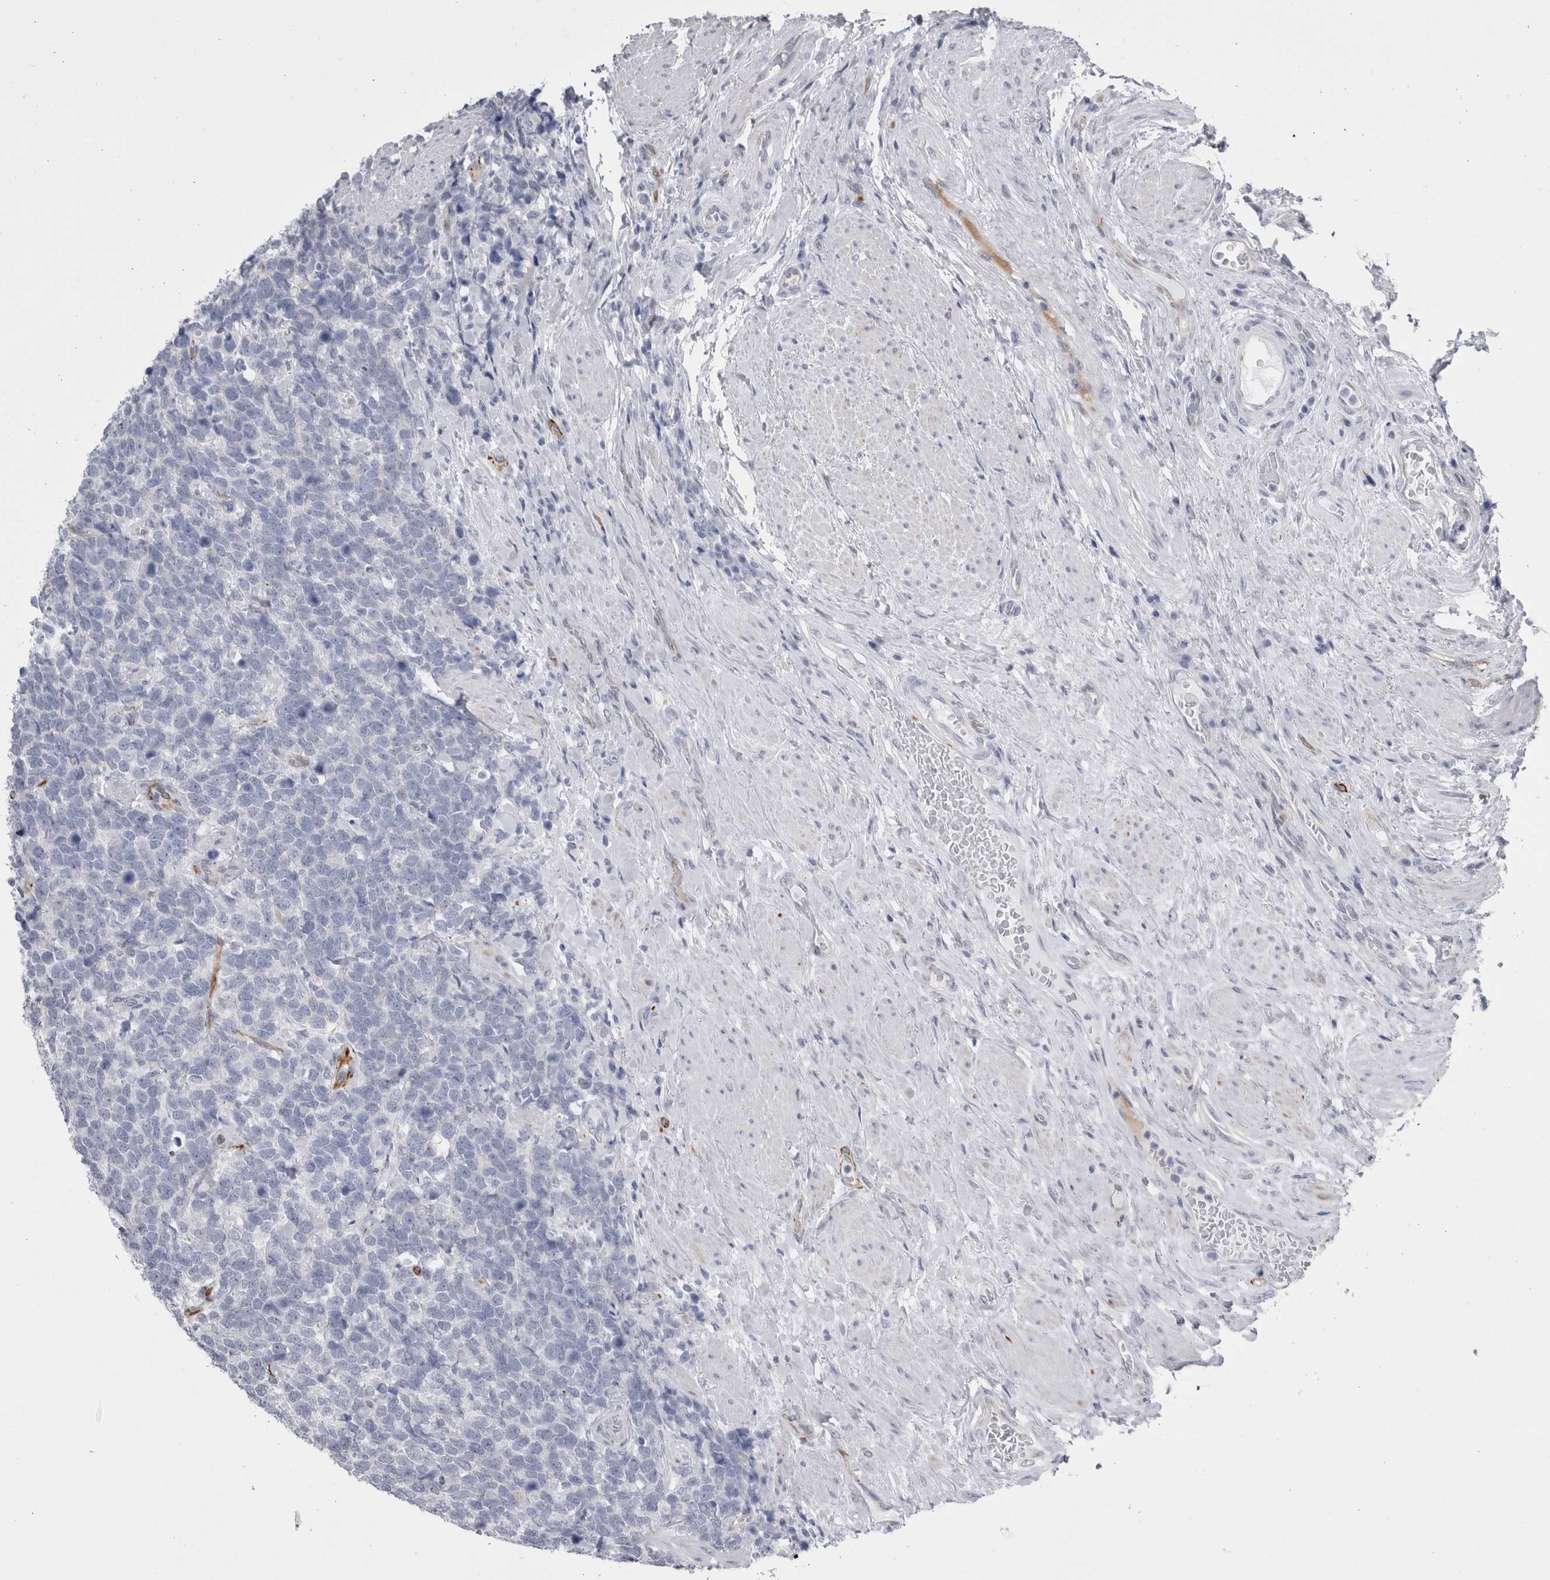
{"staining": {"intensity": "negative", "quantity": "none", "location": "none"}, "tissue": "urothelial cancer", "cell_type": "Tumor cells", "image_type": "cancer", "snomed": [{"axis": "morphology", "description": "Urothelial carcinoma, High grade"}, {"axis": "topography", "description": "Urinary bladder"}], "caption": "Histopathology image shows no significant protein staining in tumor cells of urothelial cancer.", "gene": "VWDE", "patient": {"sex": "female", "age": 82}}